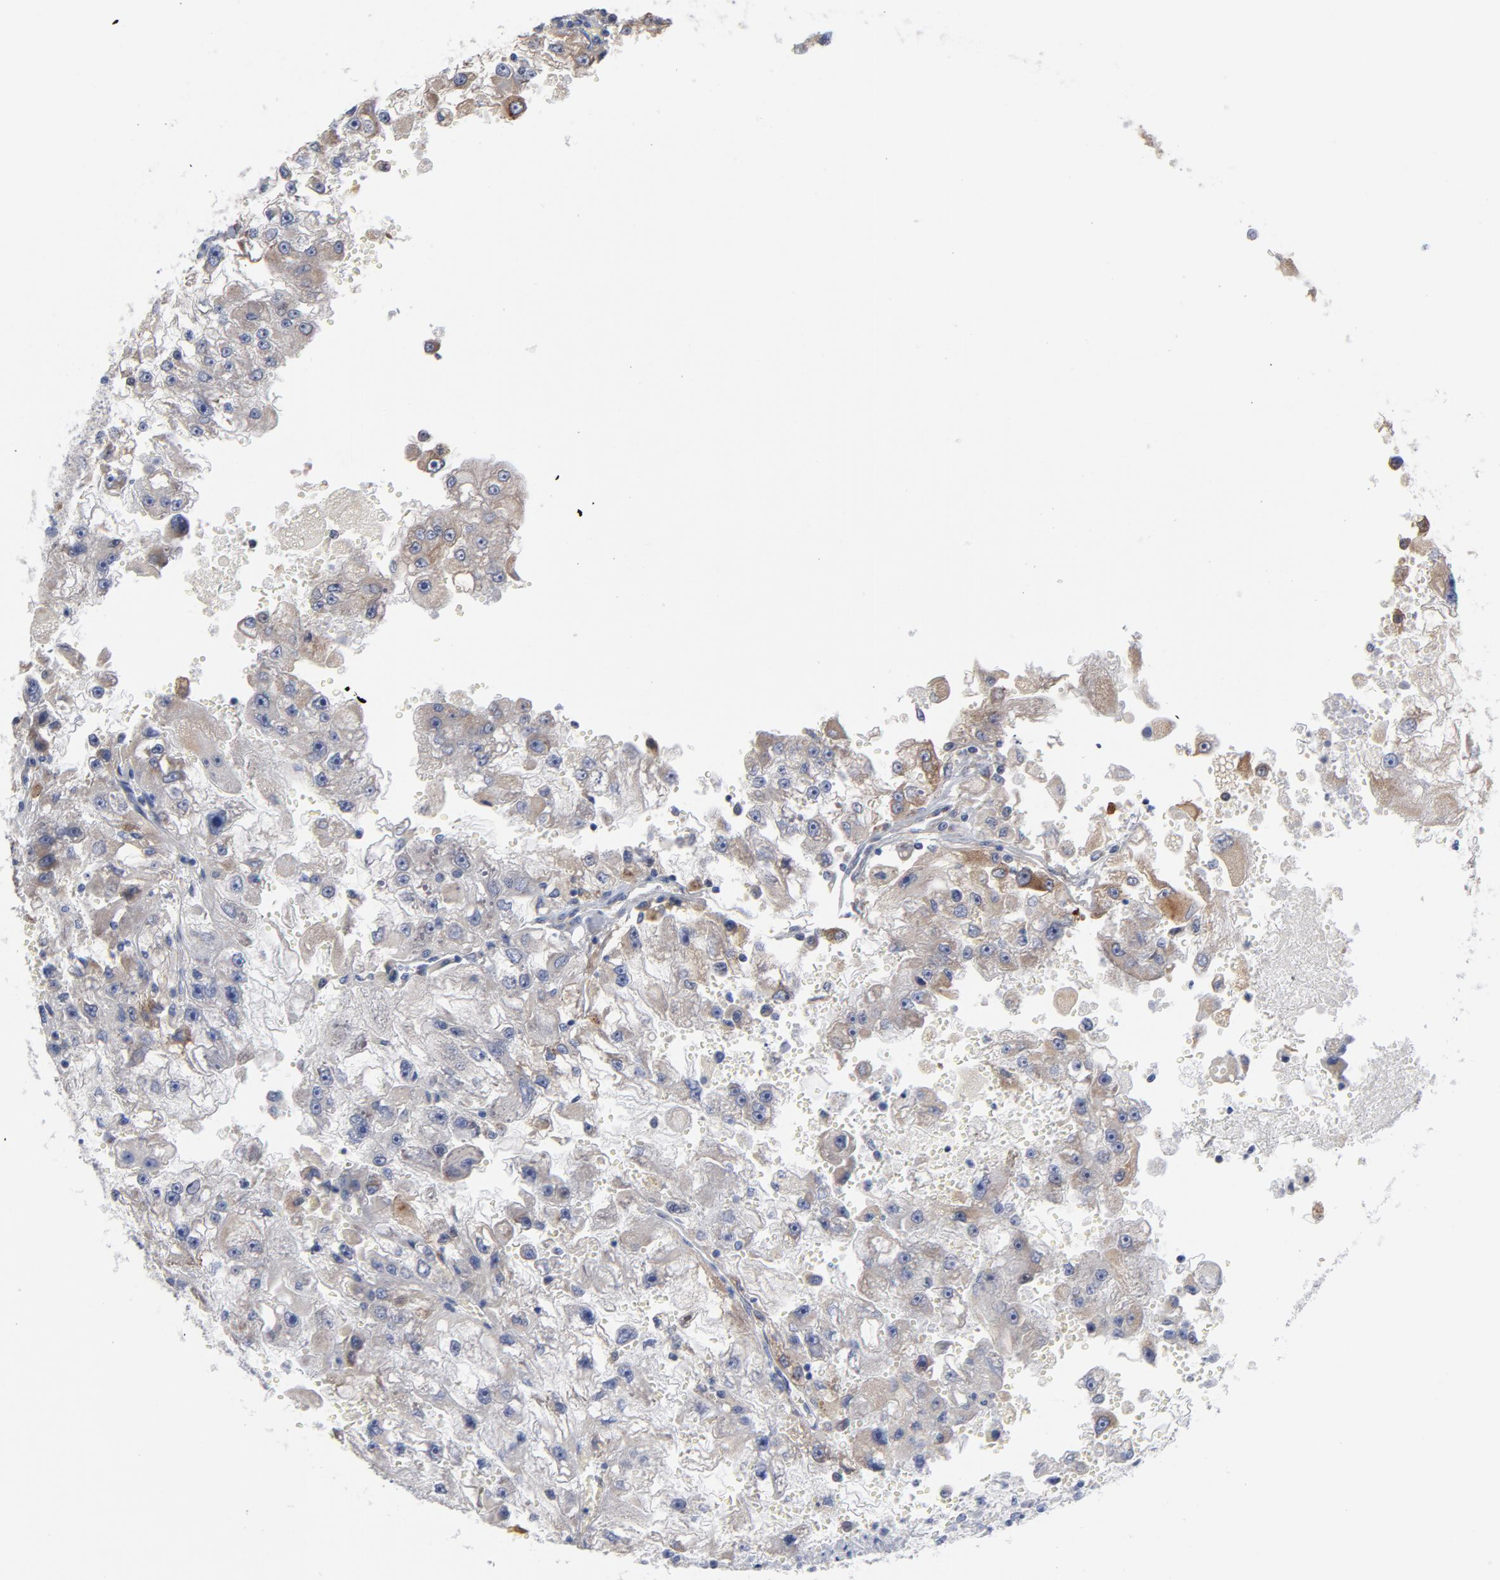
{"staining": {"intensity": "moderate", "quantity": "25%-75%", "location": "cytoplasmic/membranous"}, "tissue": "renal cancer", "cell_type": "Tumor cells", "image_type": "cancer", "snomed": [{"axis": "morphology", "description": "Adenocarcinoma, NOS"}, {"axis": "topography", "description": "Kidney"}], "caption": "This histopathology image exhibits IHC staining of human adenocarcinoma (renal), with medium moderate cytoplasmic/membranous positivity in approximately 25%-75% of tumor cells.", "gene": "CPE", "patient": {"sex": "female", "age": 83}}